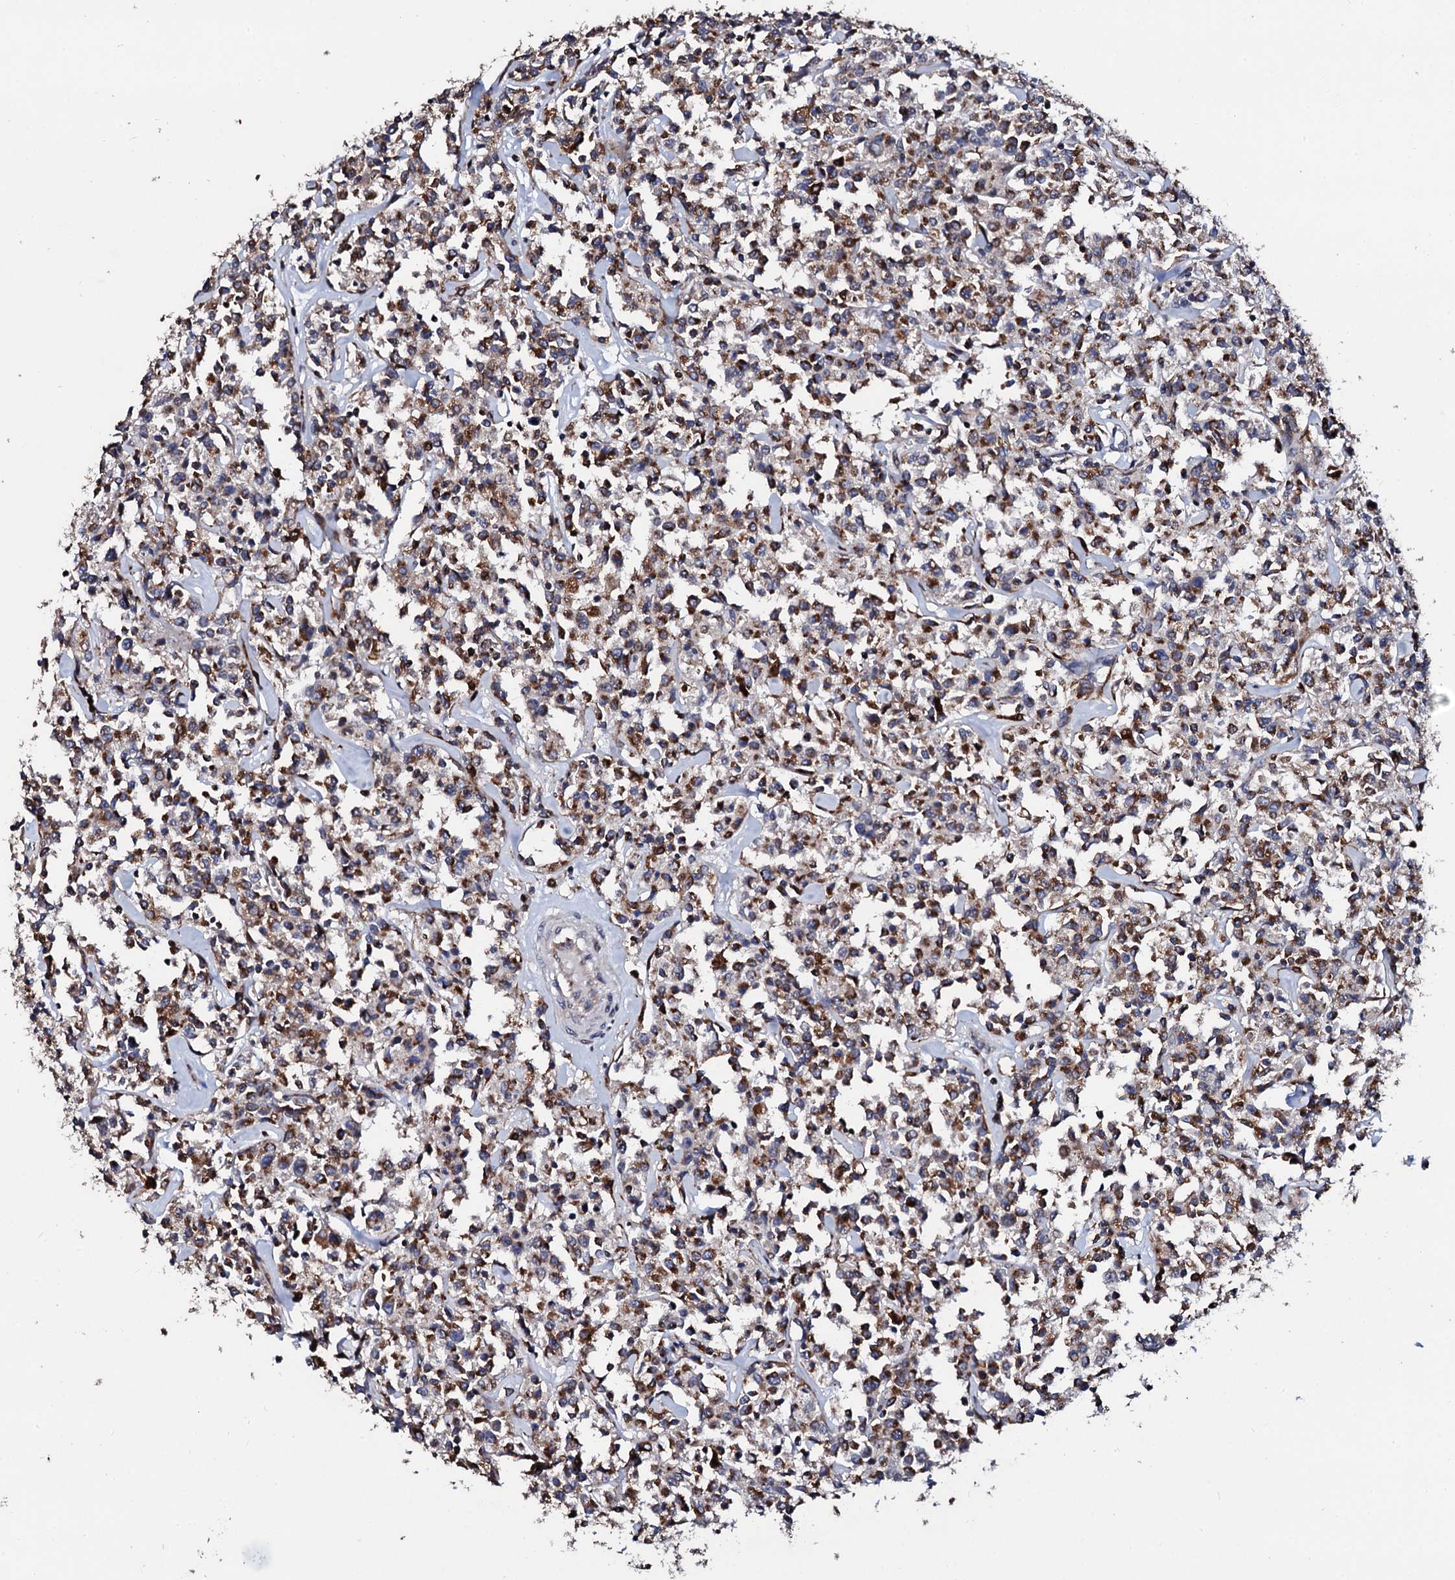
{"staining": {"intensity": "moderate", "quantity": ">75%", "location": "cytoplasmic/membranous"}, "tissue": "lymphoma", "cell_type": "Tumor cells", "image_type": "cancer", "snomed": [{"axis": "morphology", "description": "Malignant lymphoma, non-Hodgkin's type, Low grade"}, {"axis": "topography", "description": "Small intestine"}], "caption": "High-magnification brightfield microscopy of lymphoma stained with DAB (brown) and counterstained with hematoxylin (blue). tumor cells exhibit moderate cytoplasmic/membranous staining is appreciated in approximately>75% of cells.", "gene": "TCIRG1", "patient": {"sex": "female", "age": 59}}